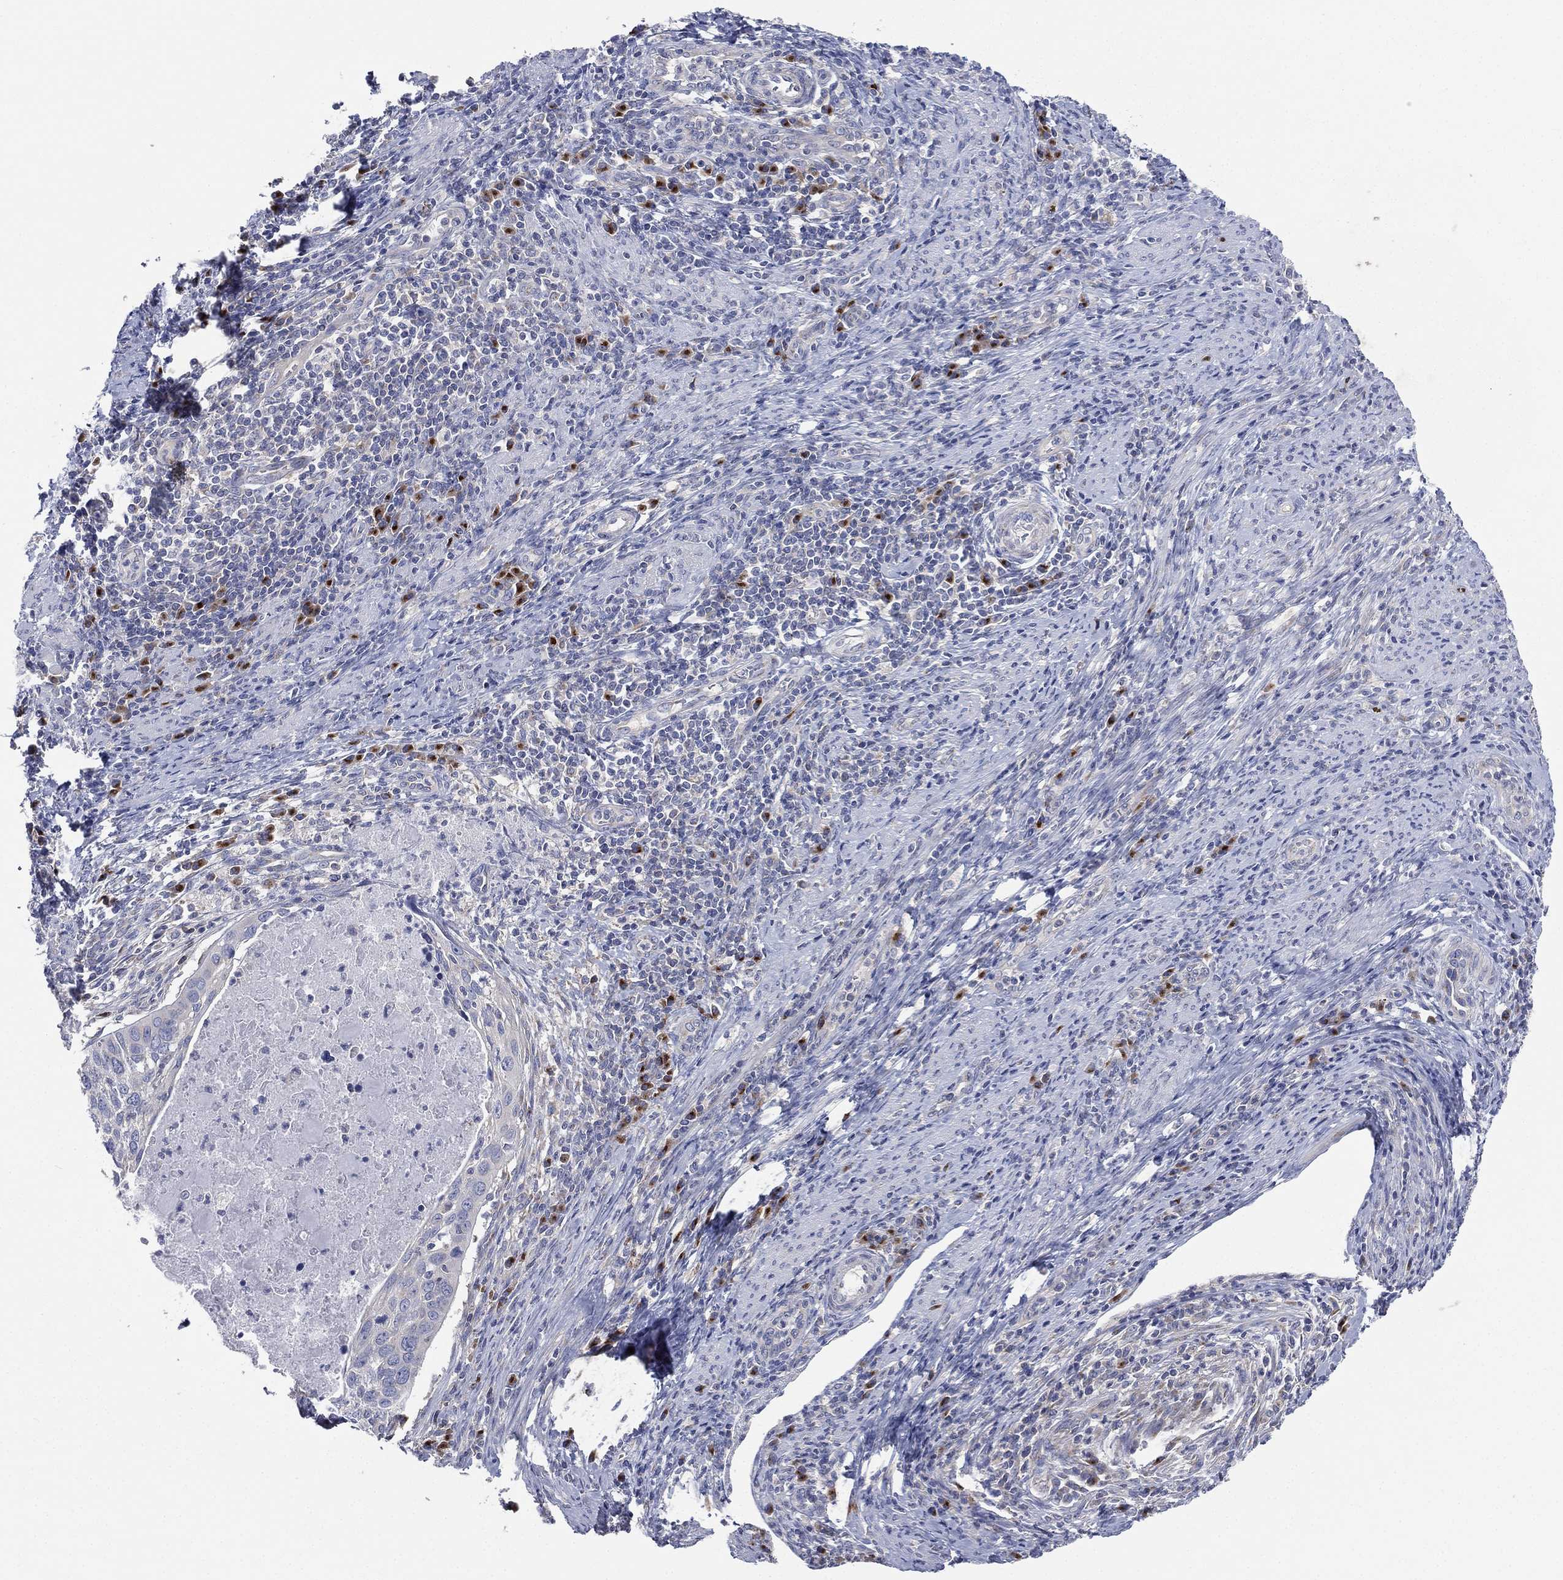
{"staining": {"intensity": "negative", "quantity": "none", "location": "none"}, "tissue": "cervical cancer", "cell_type": "Tumor cells", "image_type": "cancer", "snomed": [{"axis": "morphology", "description": "Squamous cell carcinoma, NOS"}, {"axis": "topography", "description": "Cervix"}], "caption": "IHC photomicrograph of neoplastic tissue: cervical cancer (squamous cell carcinoma) stained with DAB (3,3'-diaminobenzidine) displays no significant protein expression in tumor cells.", "gene": "ATP8A2", "patient": {"sex": "female", "age": 26}}